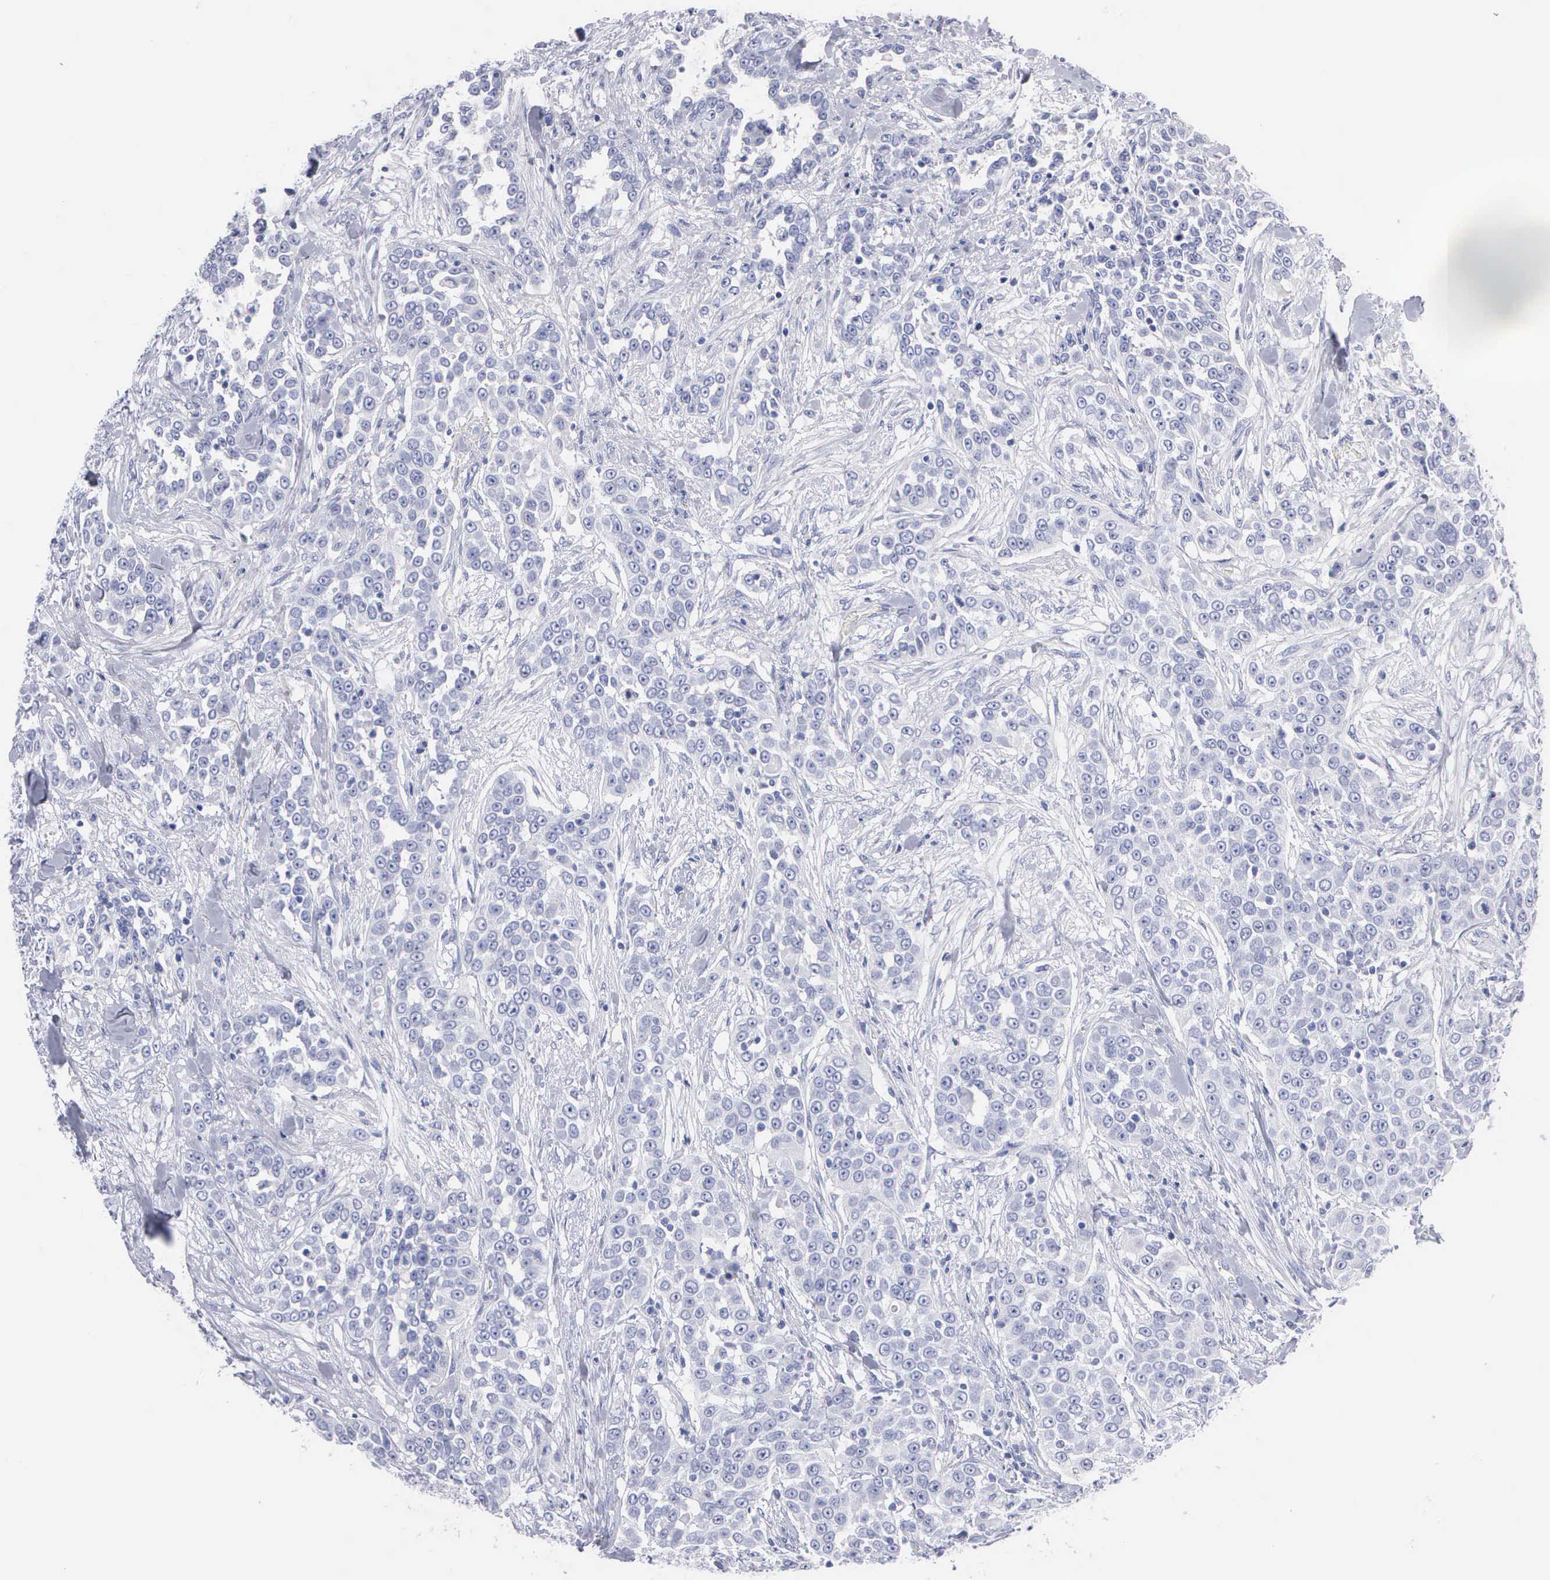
{"staining": {"intensity": "negative", "quantity": "none", "location": "none"}, "tissue": "urothelial cancer", "cell_type": "Tumor cells", "image_type": "cancer", "snomed": [{"axis": "morphology", "description": "Urothelial carcinoma, High grade"}, {"axis": "topography", "description": "Urinary bladder"}], "caption": "DAB (3,3'-diaminobenzidine) immunohistochemical staining of urothelial carcinoma (high-grade) exhibits no significant staining in tumor cells.", "gene": "CYP19A1", "patient": {"sex": "female", "age": 80}}